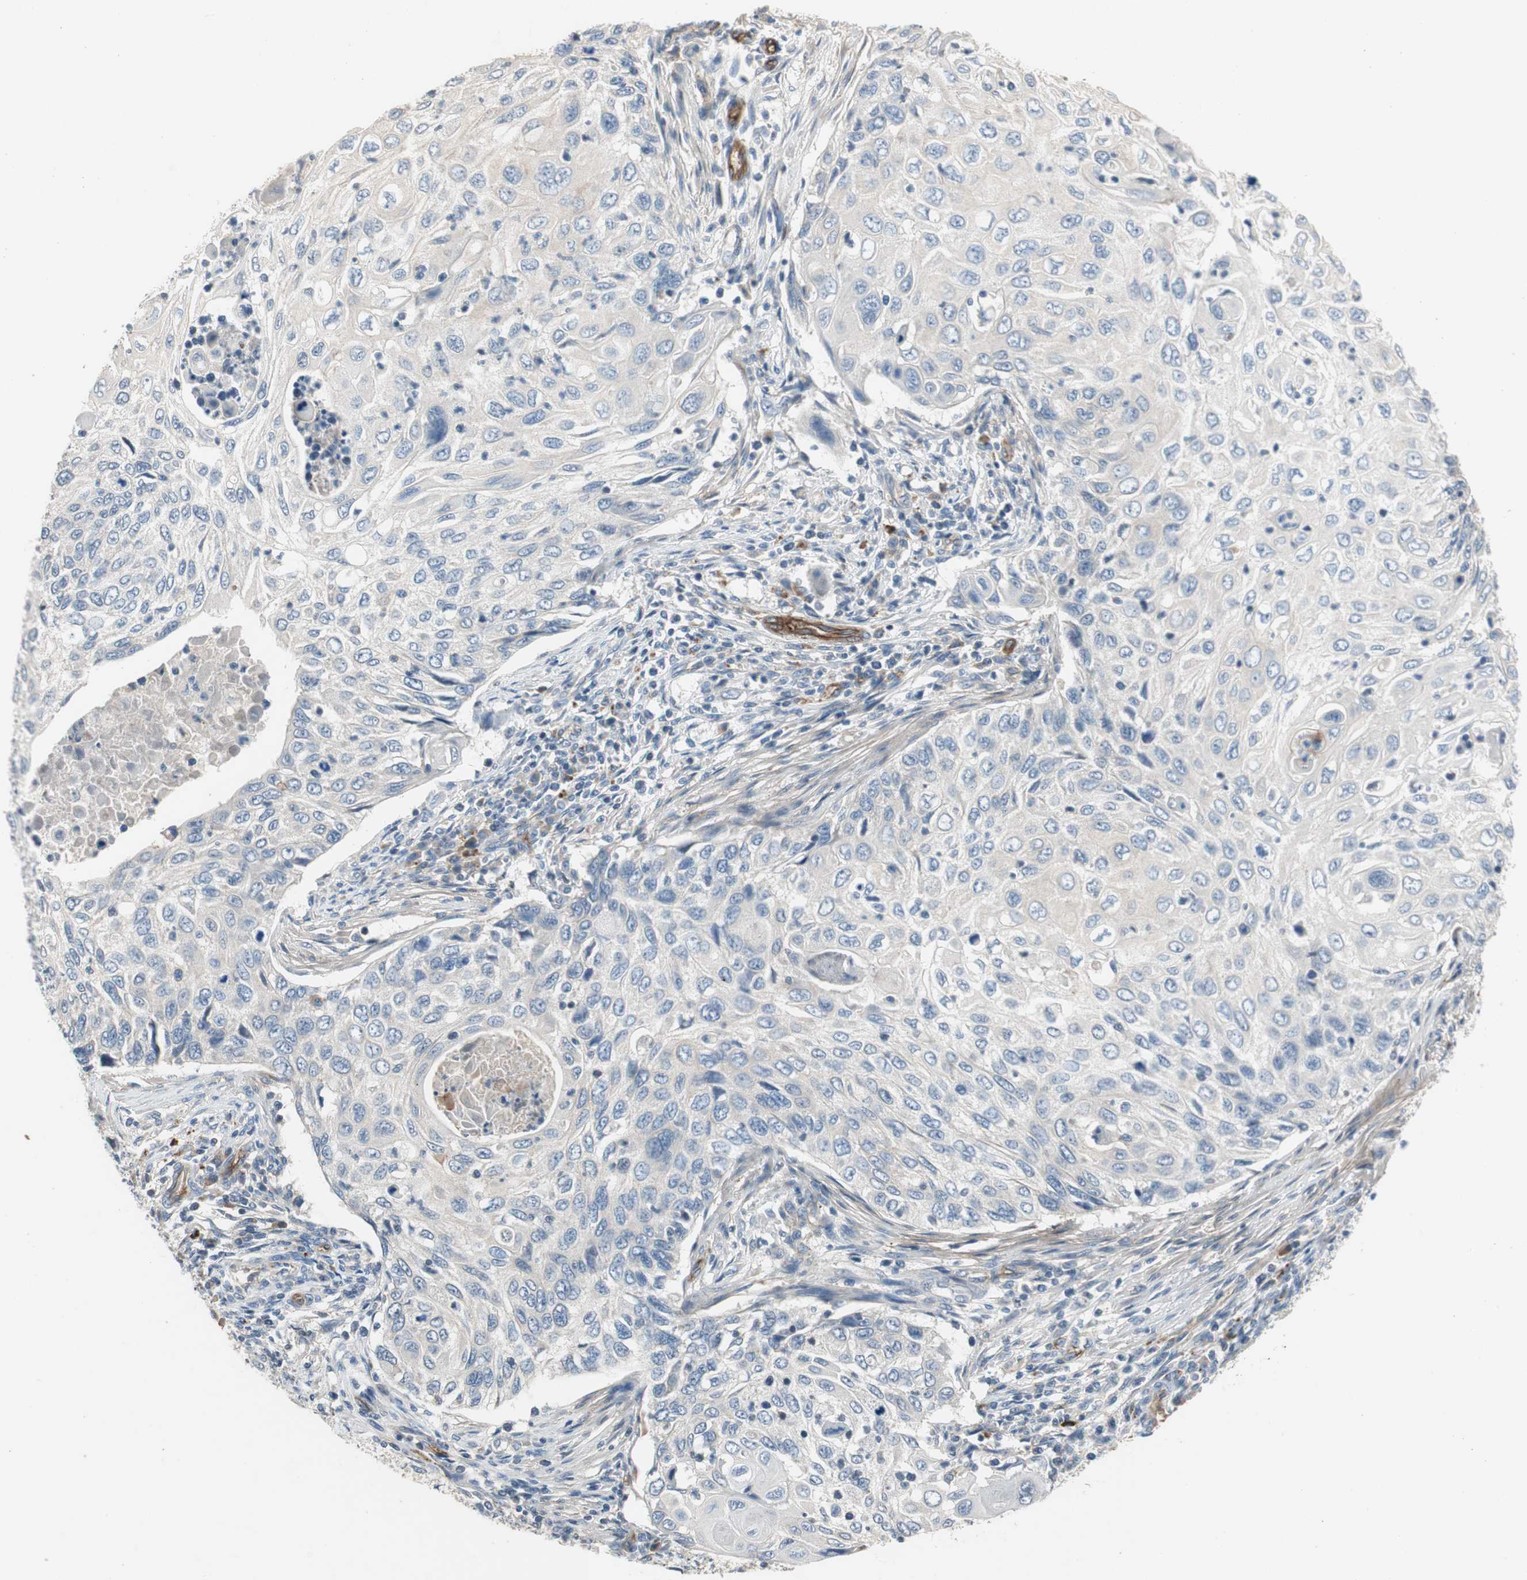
{"staining": {"intensity": "negative", "quantity": "none", "location": "none"}, "tissue": "cervical cancer", "cell_type": "Tumor cells", "image_type": "cancer", "snomed": [{"axis": "morphology", "description": "Squamous cell carcinoma, NOS"}, {"axis": "topography", "description": "Cervix"}], "caption": "Tumor cells show no significant protein staining in cervical cancer (squamous cell carcinoma). The staining was performed using DAB (3,3'-diaminobenzidine) to visualize the protein expression in brown, while the nuclei were stained in blue with hematoxylin (Magnification: 20x).", "gene": "ALPL", "patient": {"sex": "female", "age": 70}}